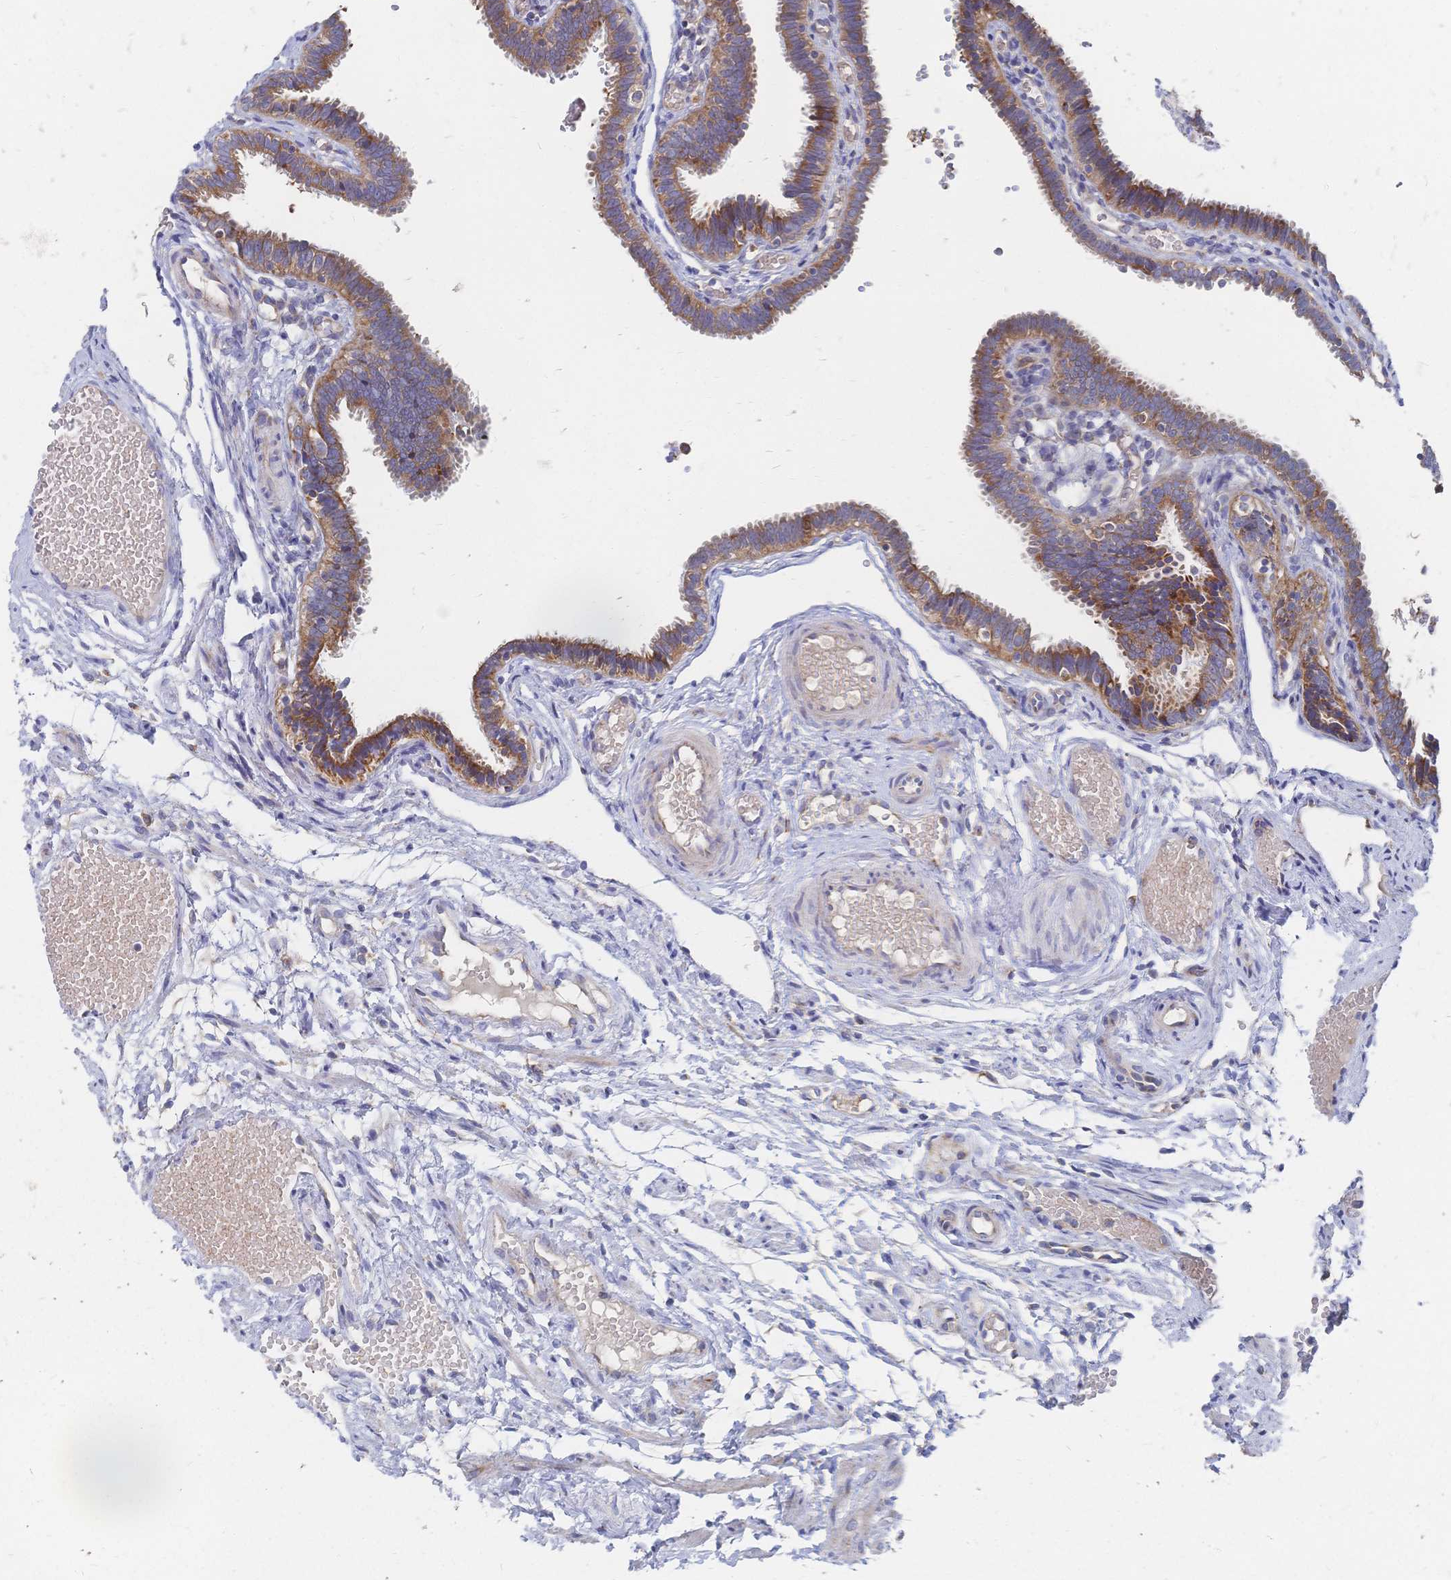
{"staining": {"intensity": "moderate", "quantity": ">75%", "location": "cytoplasmic/membranous"}, "tissue": "fallopian tube", "cell_type": "Glandular cells", "image_type": "normal", "snomed": [{"axis": "morphology", "description": "Normal tissue, NOS"}, {"axis": "topography", "description": "Fallopian tube"}], "caption": "Immunohistochemical staining of unremarkable fallopian tube shows >75% levels of moderate cytoplasmic/membranous protein positivity in approximately >75% of glandular cells. (DAB (3,3'-diaminobenzidine) IHC, brown staining for protein, blue staining for nuclei).", "gene": "SORBS1", "patient": {"sex": "female", "age": 37}}